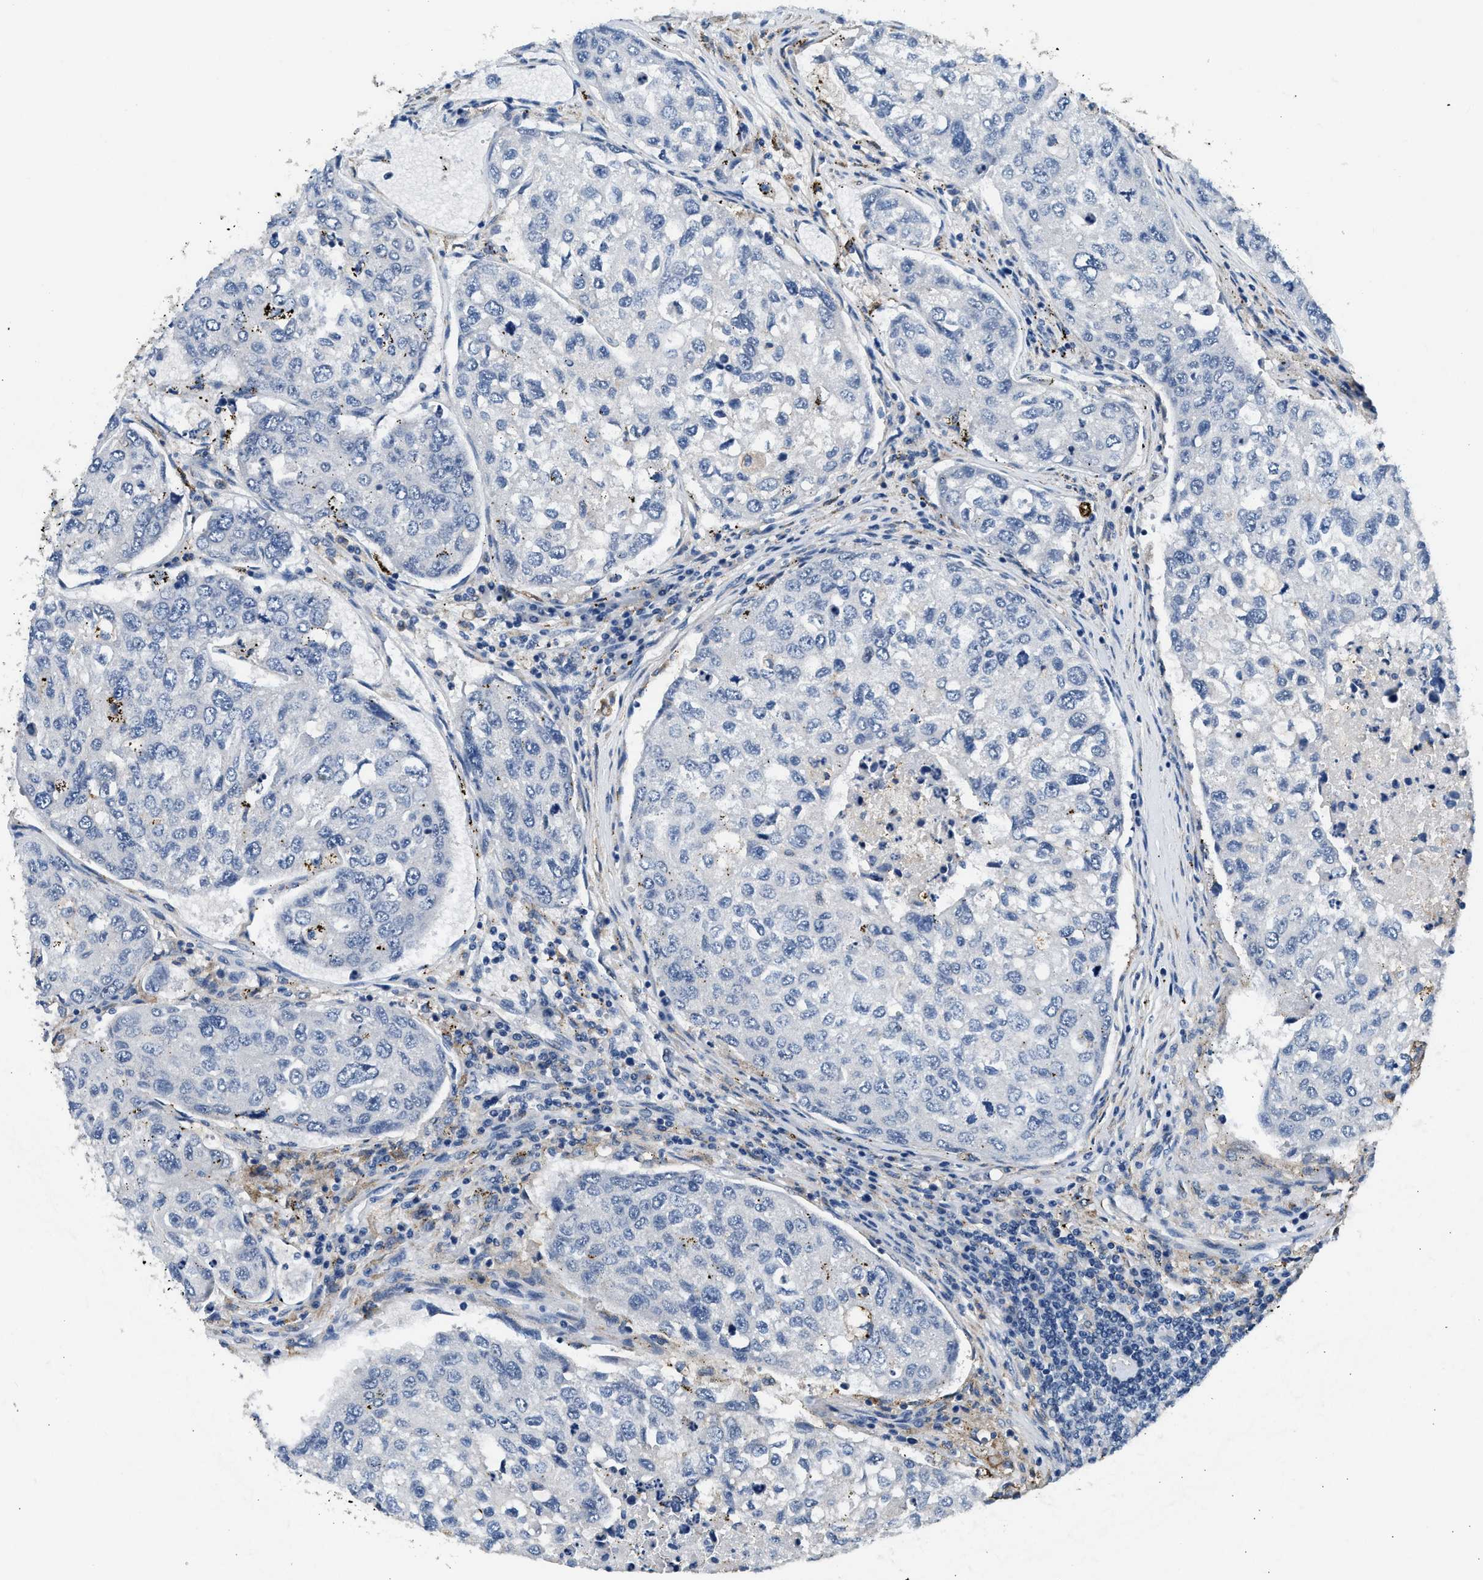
{"staining": {"intensity": "negative", "quantity": "none", "location": "none"}, "tissue": "urothelial cancer", "cell_type": "Tumor cells", "image_type": "cancer", "snomed": [{"axis": "morphology", "description": "Urothelial carcinoma, High grade"}, {"axis": "topography", "description": "Lymph node"}, {"axis": "topography", "description": "Urinary bladder"}], "caption": "Tumor cells show no significant expression in urothelial cancer. (Brightfield microscopy of DAB (3,3'-diaminobenzidine) immunohistochemistry at high magnification).", "gene": "LRP1", "patient": {"sex": "male", "age": 51}}